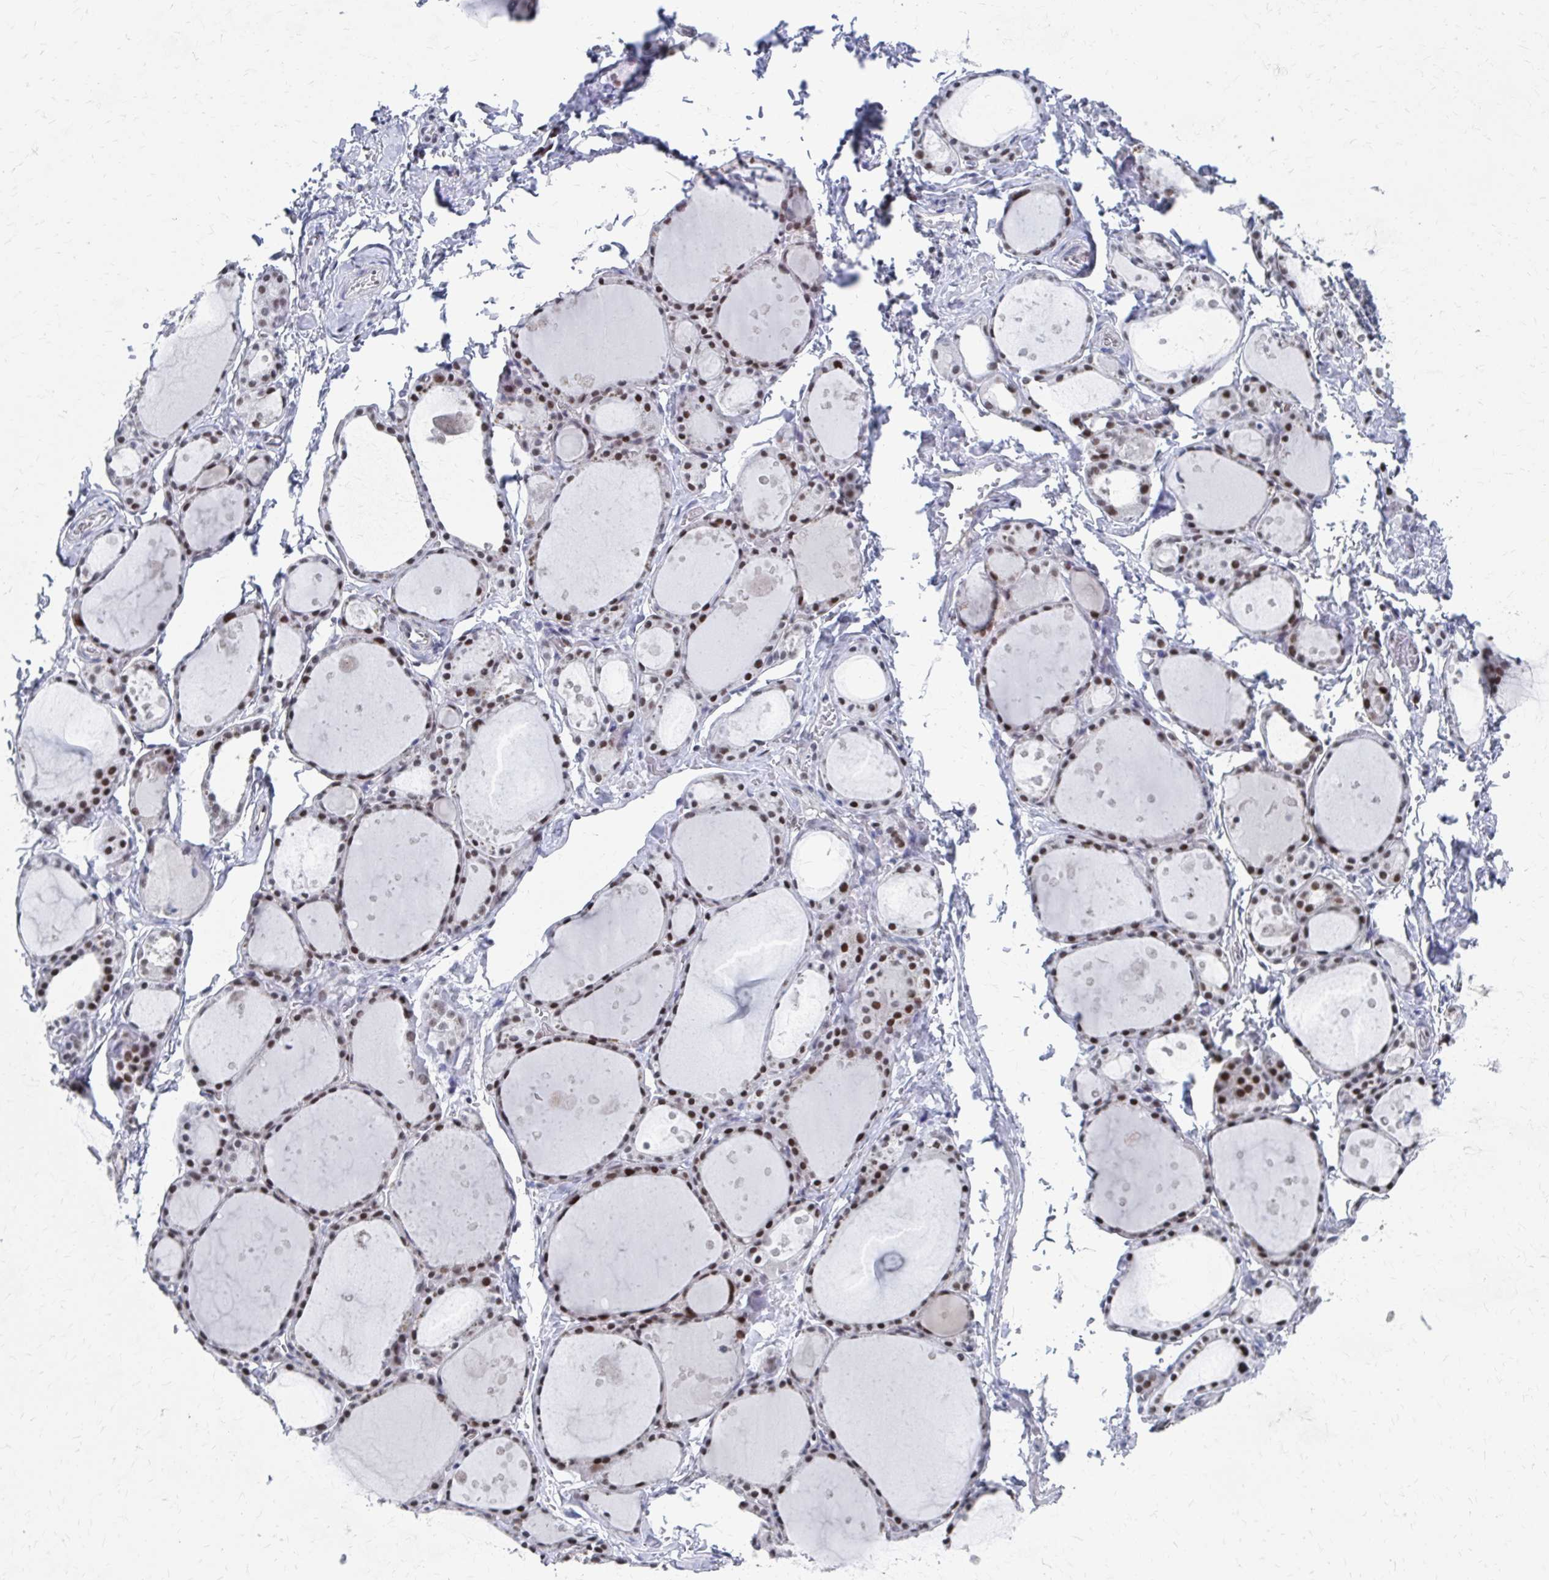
{"staining": {"intensity": "moderate", "quantity": ">75%", "location": "nuclear"}, "tissue": "thyroid gland", "cell_type": "Glandular cells", "image_type": "normal", "snomed": [{"axis": "morphology", "description": "Normal tissue, NOS"}, {"axis": "topography", "description": "Thyroid gland"}], "caption": "A photomicrograph of human thyroid gland stained for a protein demonstrates moderate nuclear brown staining in glandular cells.", "gene": "CDIN1", "patient": {"sex": "male", "age": 68}}